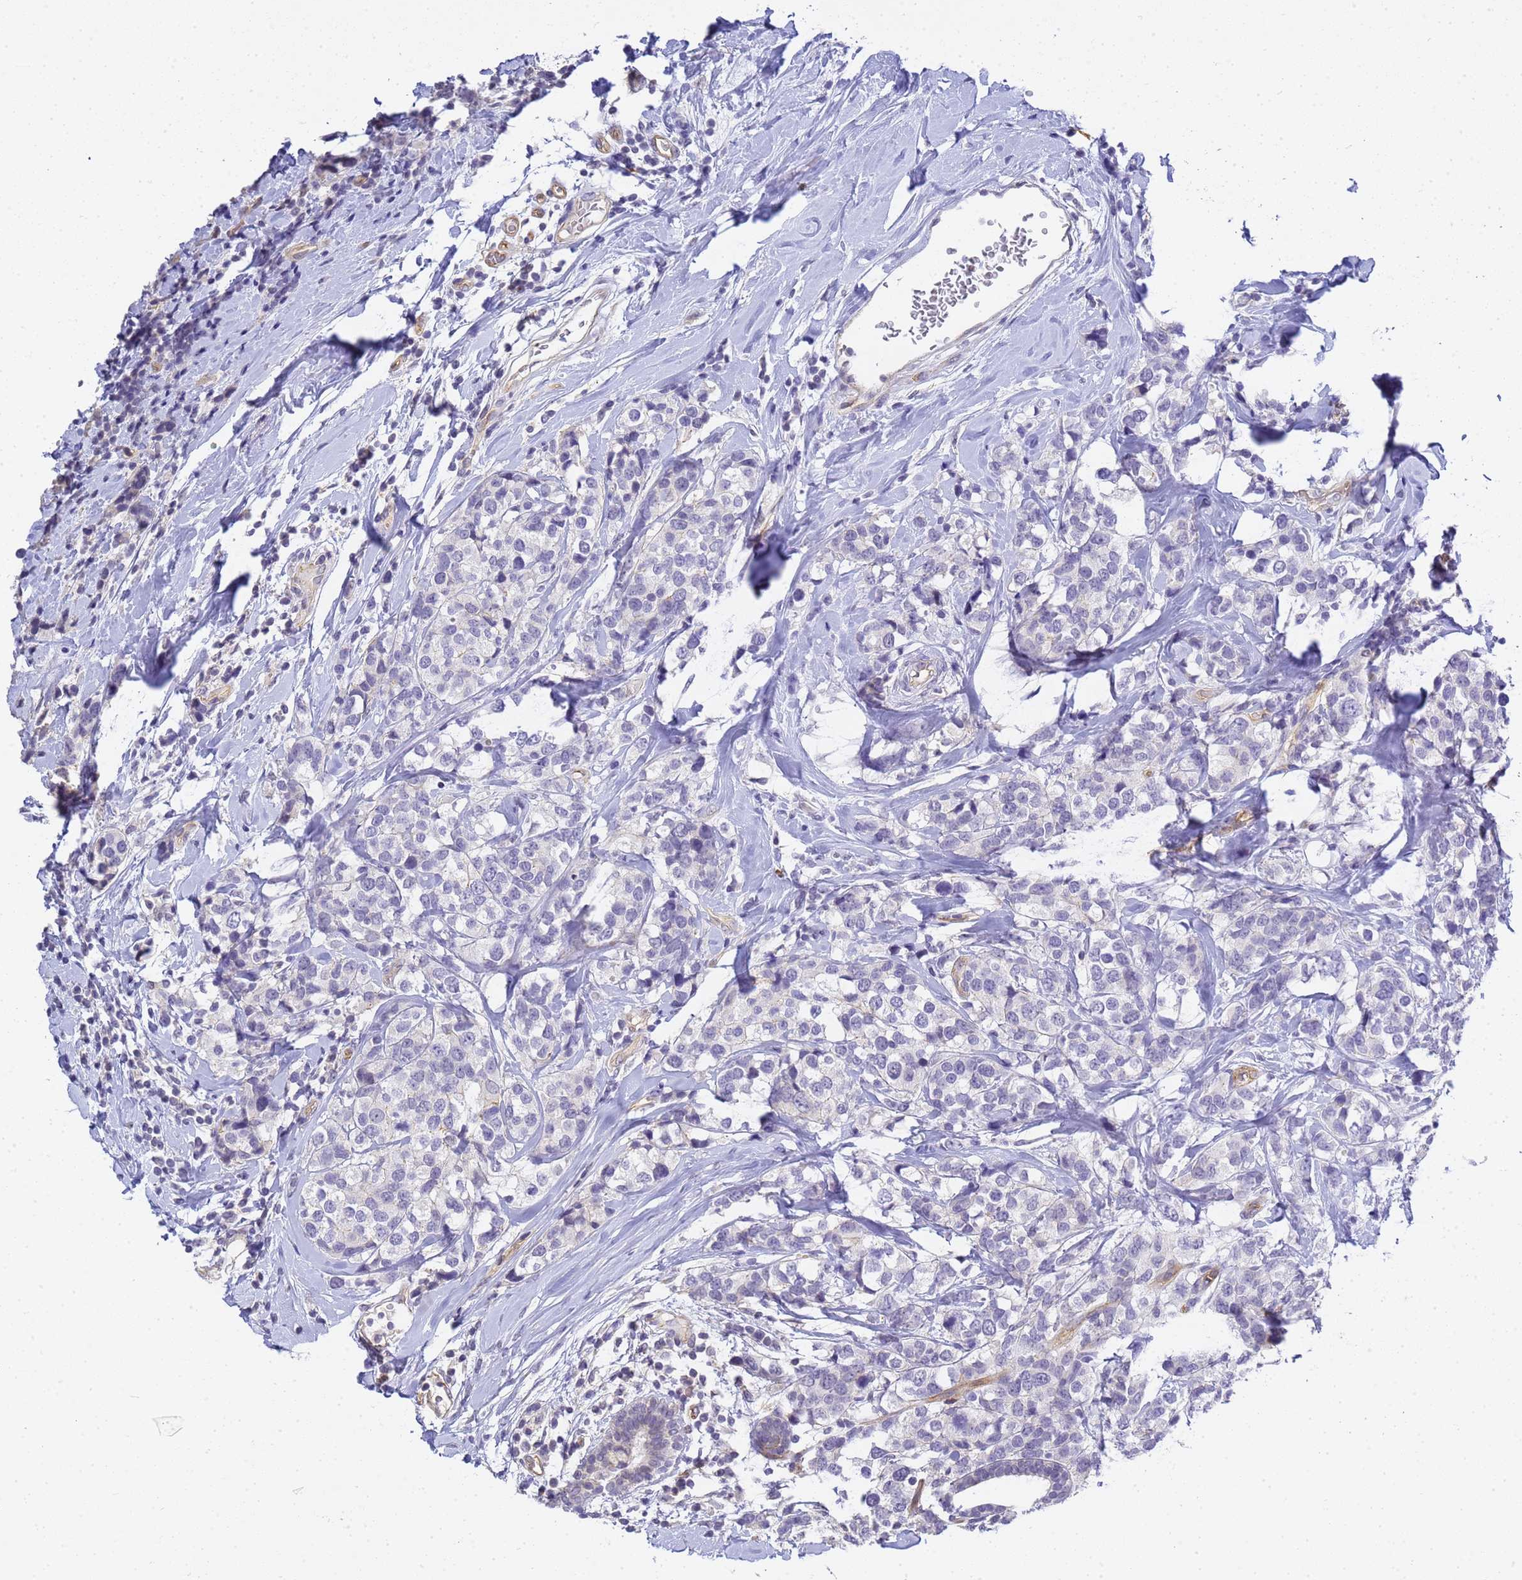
{"staining": {"intensity": "negative", "quantity": "none", "location": "none"}, "tissue": "breast cancer", "cell_type": "Tumor cells", "image_type": "cancer", "snomed": [{"axis": "morphology", "description": "Lobular carcinoma"}, {"axis": "topography", "description": "Breast"}], "caption": "Image shows no significant protein positivity in tumor cells of lobular carcinoma (breast). Nuclei are stained in blue.", "gene": "GON4L", "patient": {"sex": "female", "age": 59}}